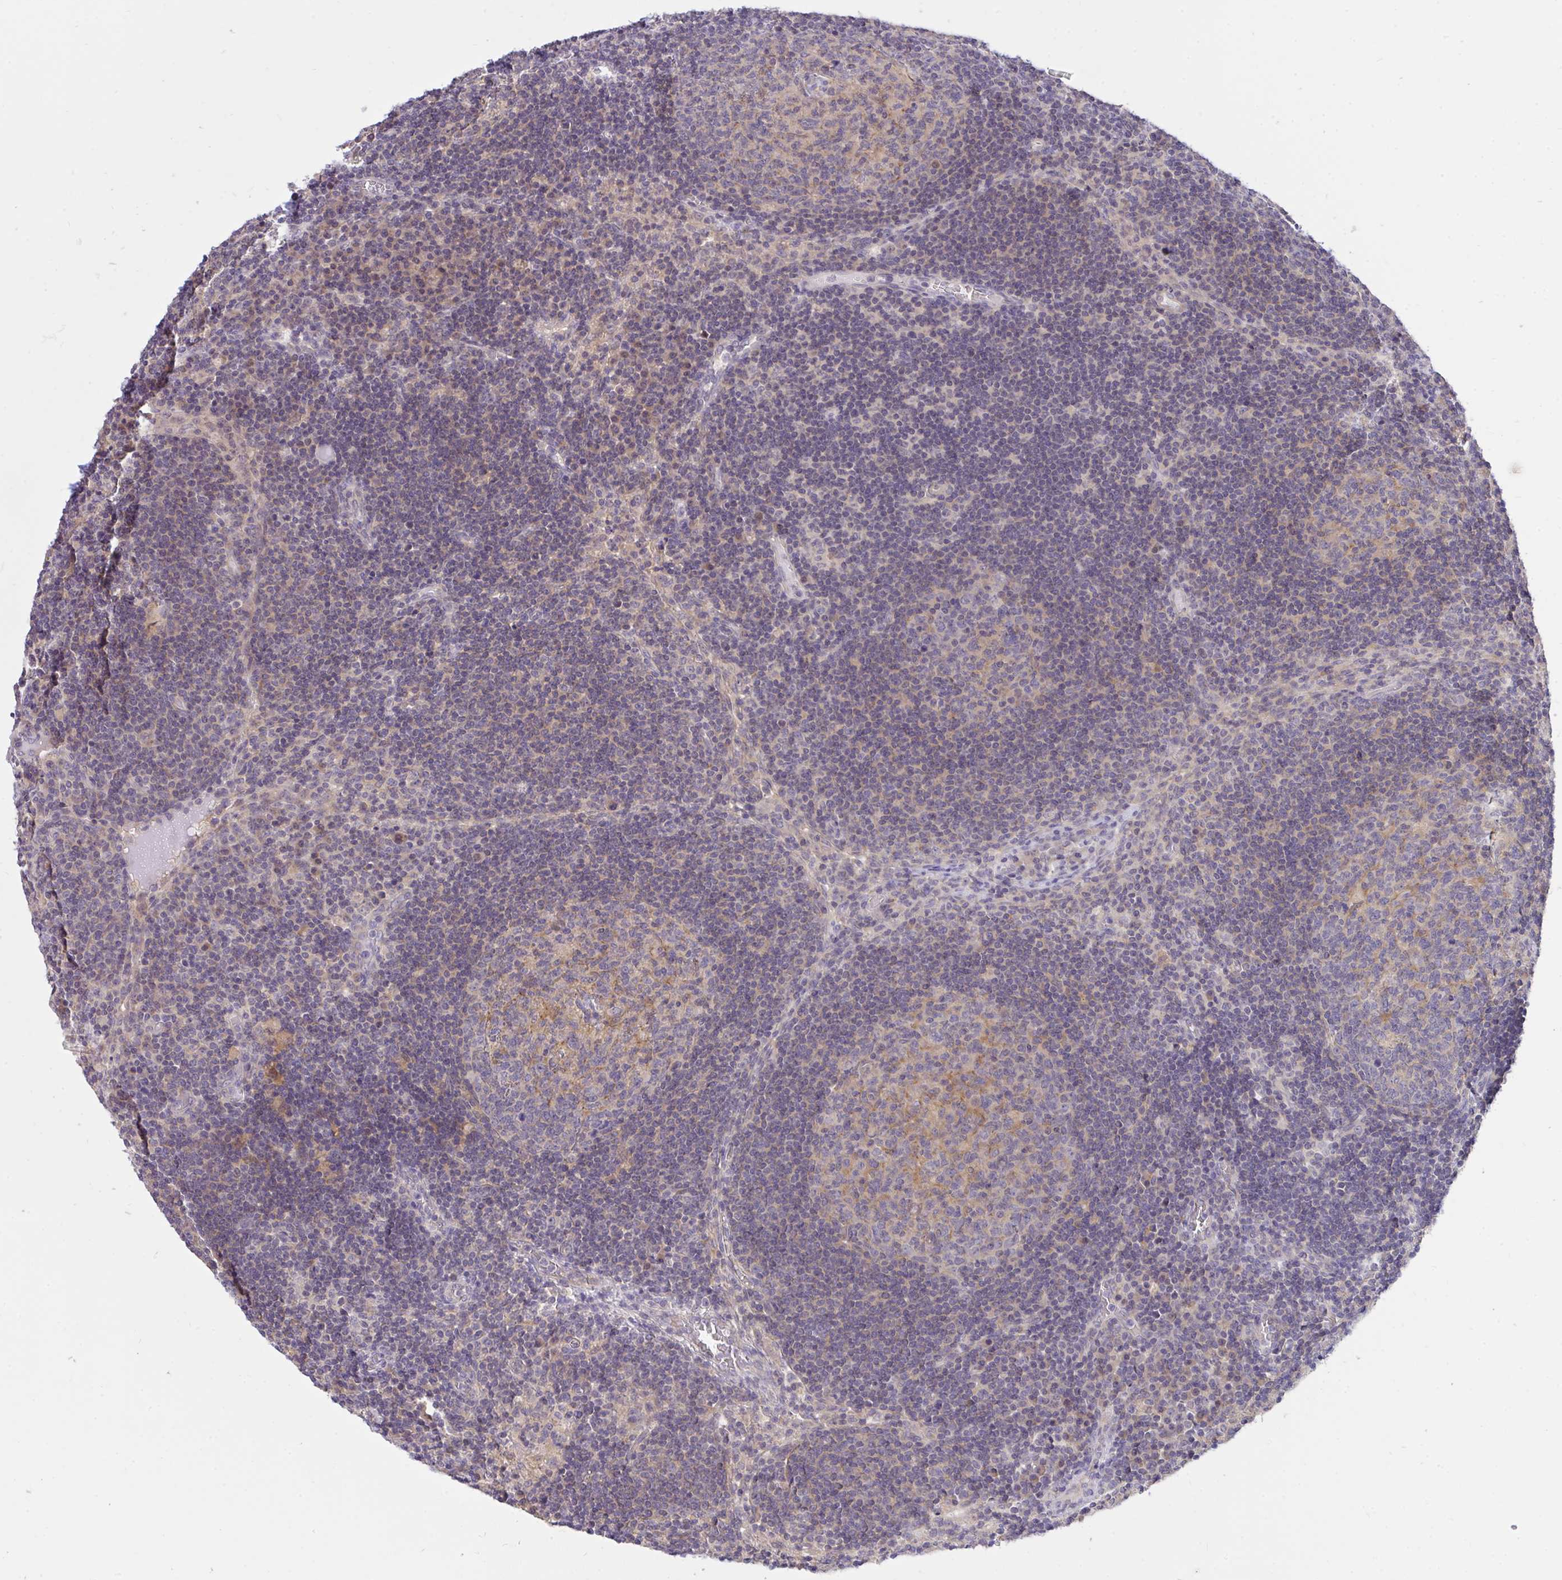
{"staining": {"intensity": "weak", "quantity": "<25%", "location": "cytoplasmic/membranous"}, "tissue": "lymph node", "cell_type": "Germinal center cells", "image_type": "normal", "snomed": [{"axis": "morphology", "description": "Normal tissue, NOS"}, {"axis": "topography", "description": "Lymph node"}], "caption": "This image is of benign lymph node stained with immunohistochemistry to label a protein in brown with the nuclei are counter-stained blue. There is no positivity in germinal center cells.", "gene": "C19orf54", "patient": {"sex": "male", "age": 67}}